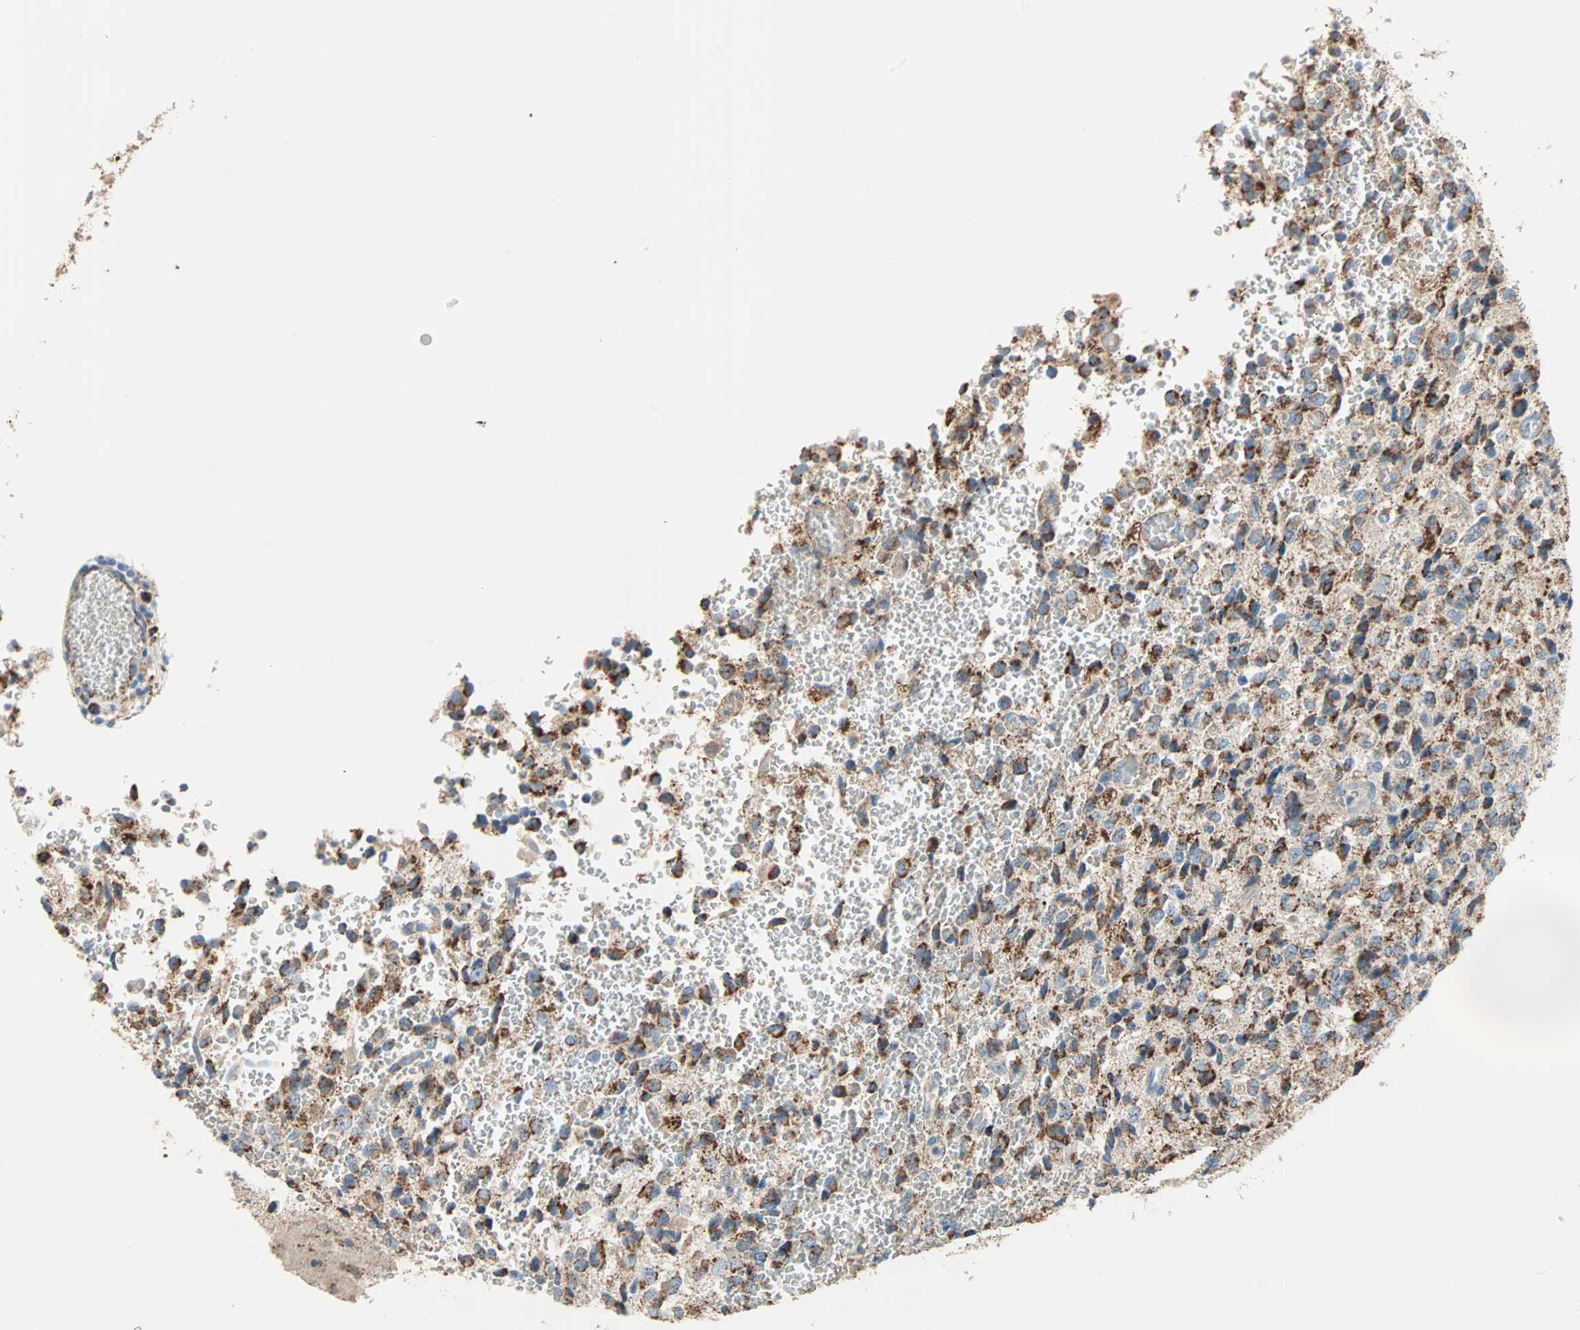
{"staining": {"intensity": "strong", "quantity": ">75%", "location": "cytoplasmic/membranous"}, "tissue": "glioma", "cell_type": "Tumor cells", "image_type": "cancer", "snomed": [{"axis": "morphology", "description": "Glioma, malignant, High grade"}, {"axis": "topography", "description": "pancreas cauda"}], "caption": "This is an image of immunohistochemistry (IHC) staining of glioma, which shows strong positivity in the cytoplasmic/membranous of tumor cells.", "gene": "TST", "patient": {"sex": "male", "age": 60}}